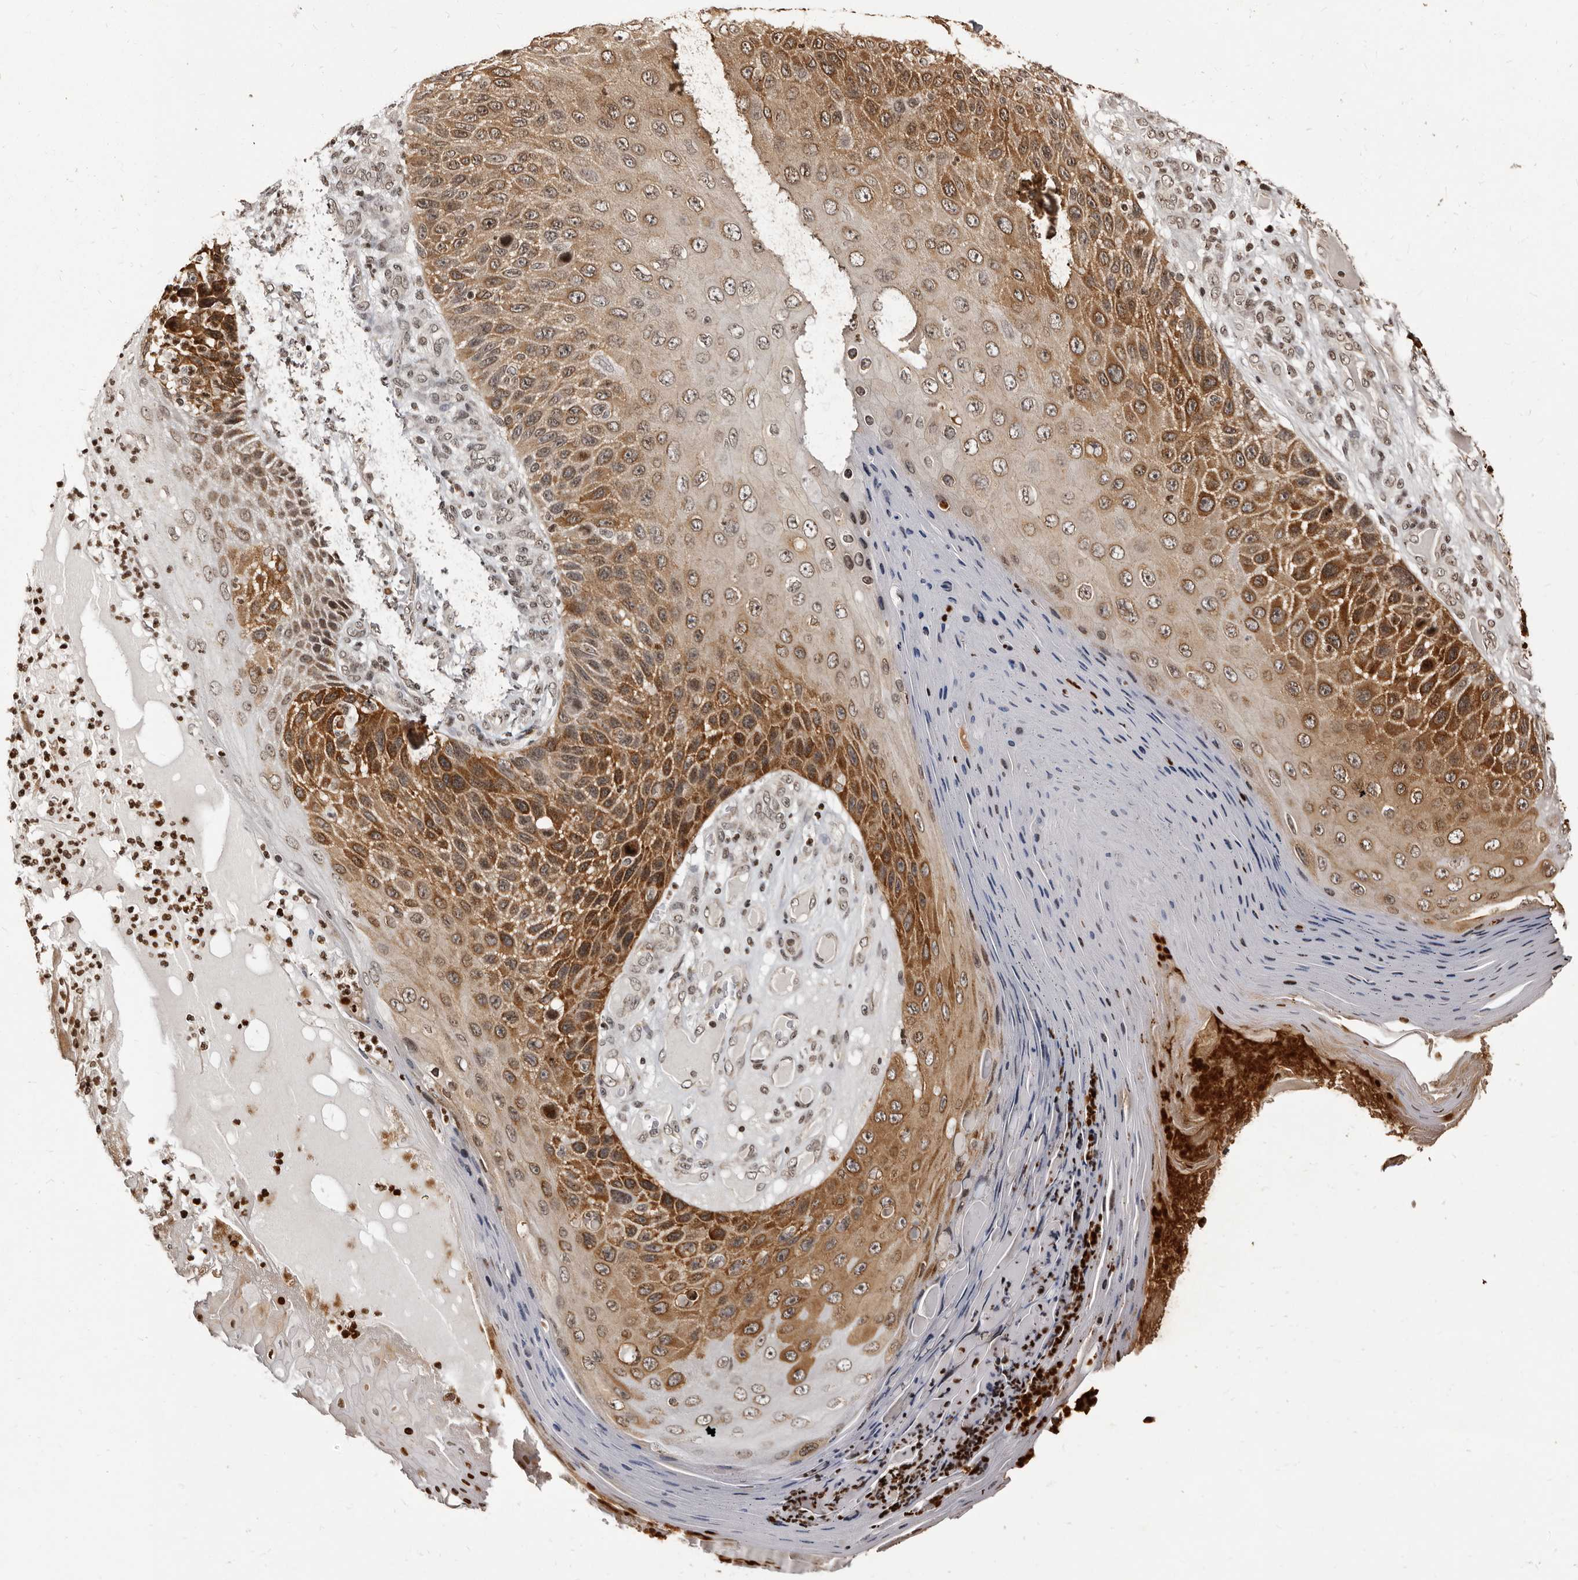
{"staining": {"intensity": "moderate", "quantity": ">75%", "location": "cytoplasmic/membranous"}, "tissue": "skin cancer", "cell_type": "Tumor cells", "image_type": "cancer", "snomed": [{"axis": "morphology", "description": "Squamous cell carcinoma, NOS"}, {"axis": "topography", "description": "Skin"}], "caption": "Human skin cancer stained with a protein marker displays moderate staining in tumor cells.", "gene": "THUMPD1", "patient": {"sex": "female", "age": 88}}